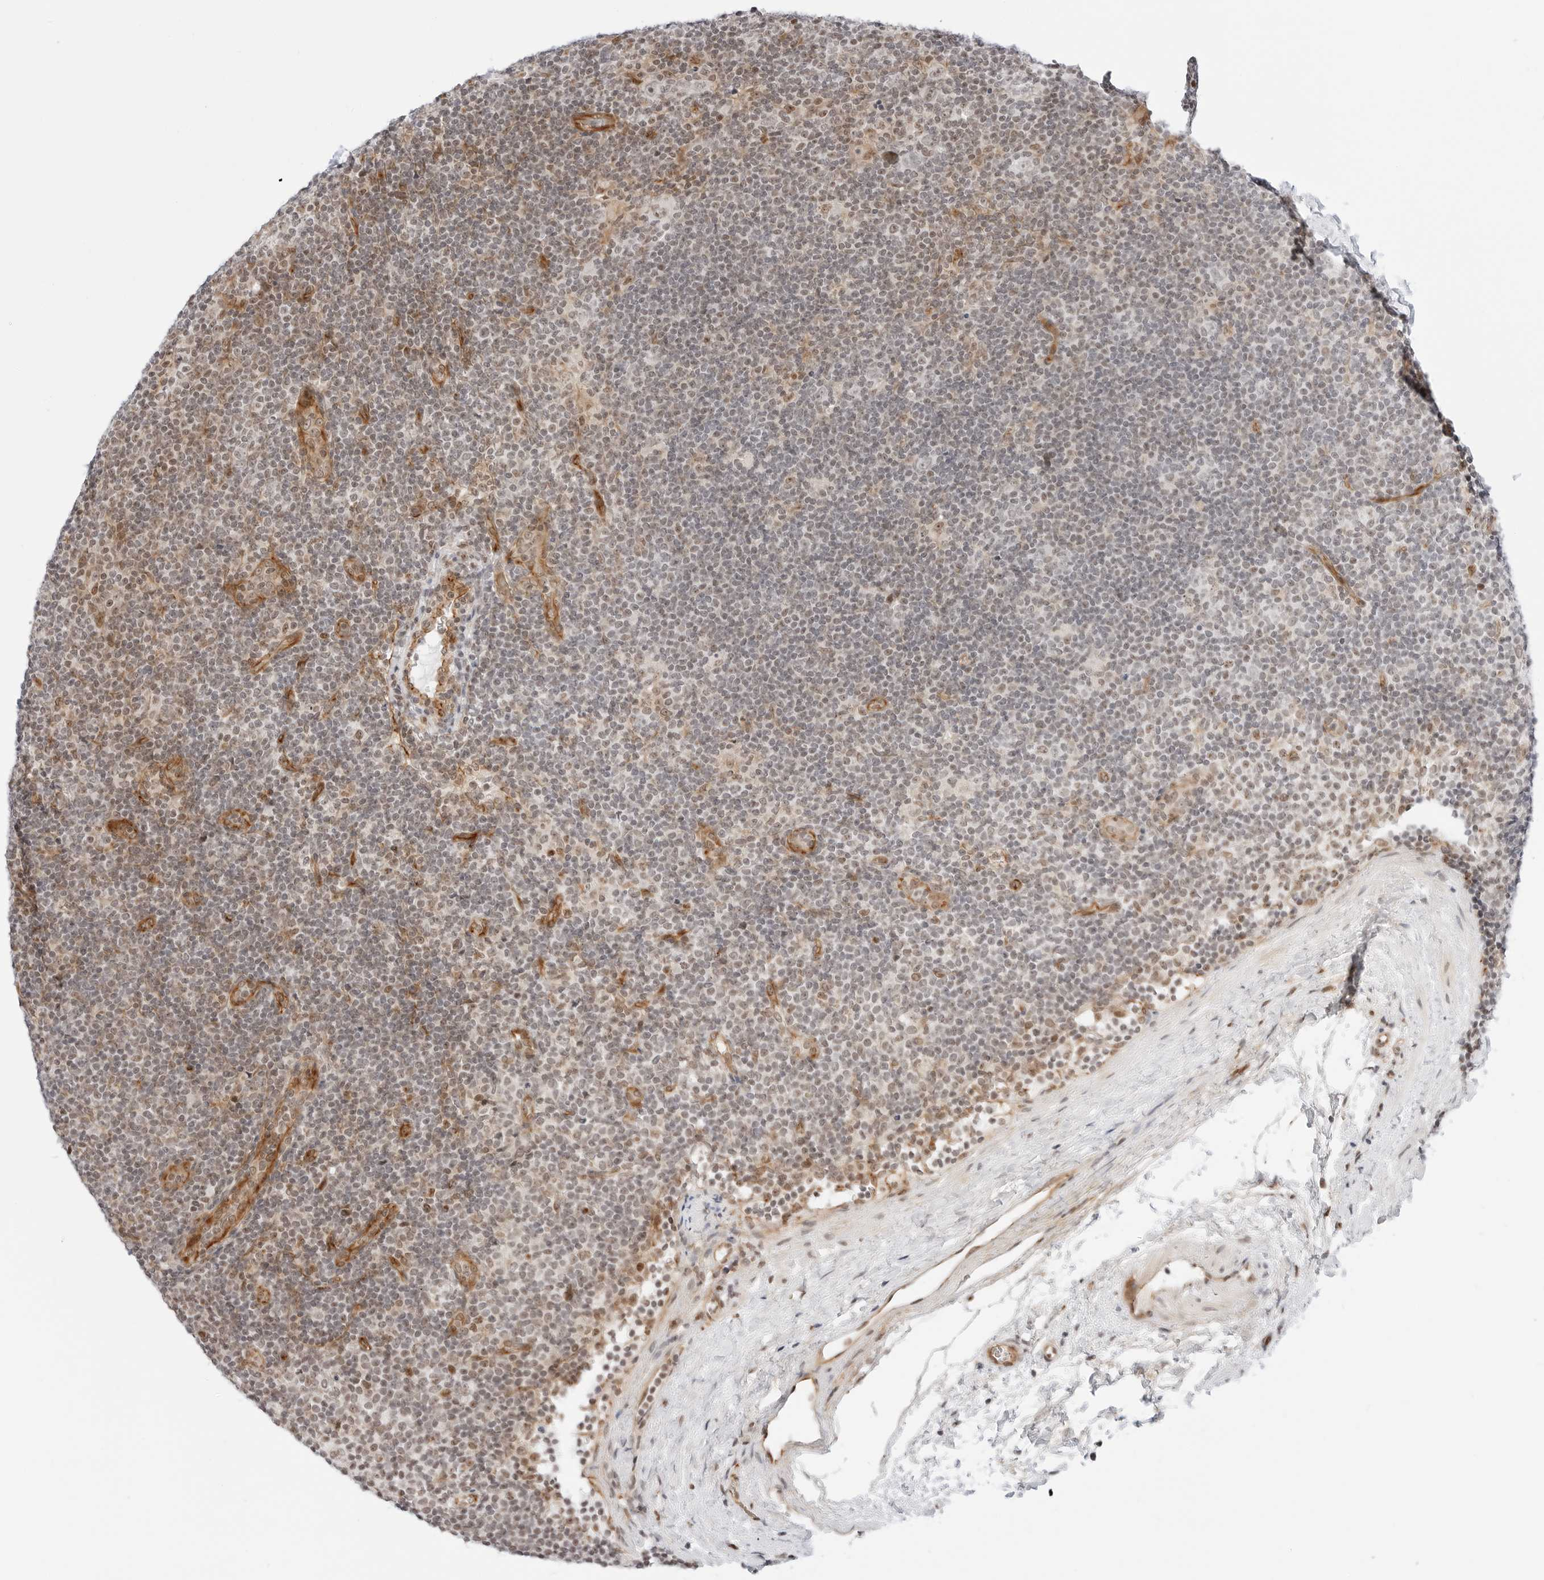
{"staining": {"intensity": "weak", "quantity": "25%-75%", "location": "nuclear"}, "tissue": "lymphoma", "cell_type": "Tumor cells", "image_type": "cancer", "snomed": [{"axis": "morphology", "description": "Hodgkin's disease, NOS"}, {"axis": "topography", "description": "Lymph node"}], "caption": "The image shows a brown stain indicating the presence of a protein in the nuclear of tumor cells in Hodgkin's disease.", "gene": "ZNF613", "patient": {"sex": "female", "age": 57}}